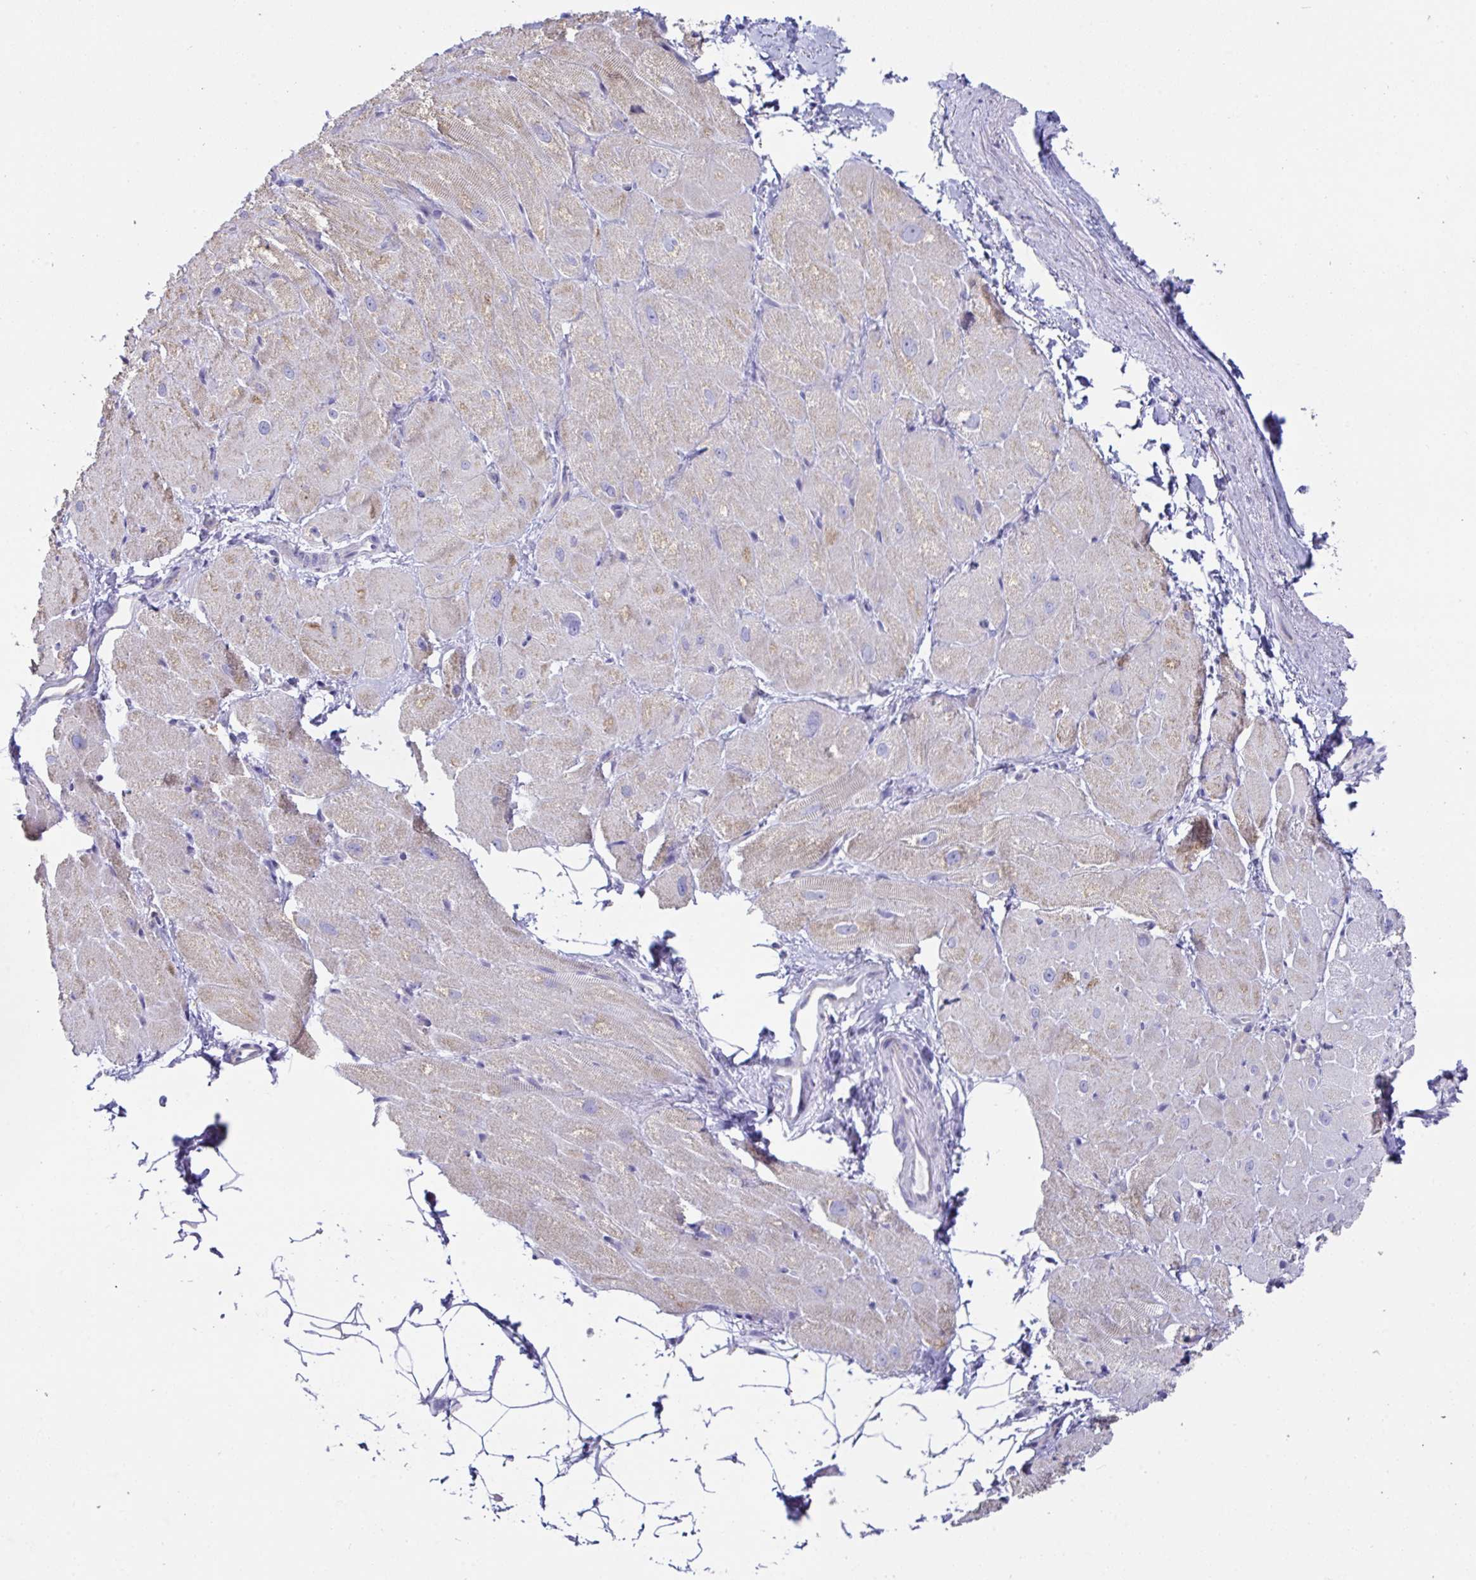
{"staining": {"intensity": "moderate", "quantity": "25%-75%", "location": "cytoplasmic/membranous"}, "tissue": "heart muscle", "cell_type": "Cardiomyocytes", "image_type": "normal", "snomed": [{"axis": "morphology", "description": "Normal tissue, NOS"}, {"axis": "topography", "description": "Heart"}], "caption": "Protein analysis of unremarkable heart muscle shows moderate cytoplasmic/membranous expression in approximately 25%-75% of cardiomyocytes.", "gene": "FAU", "patient": {"sex": "male", "age": 62}}